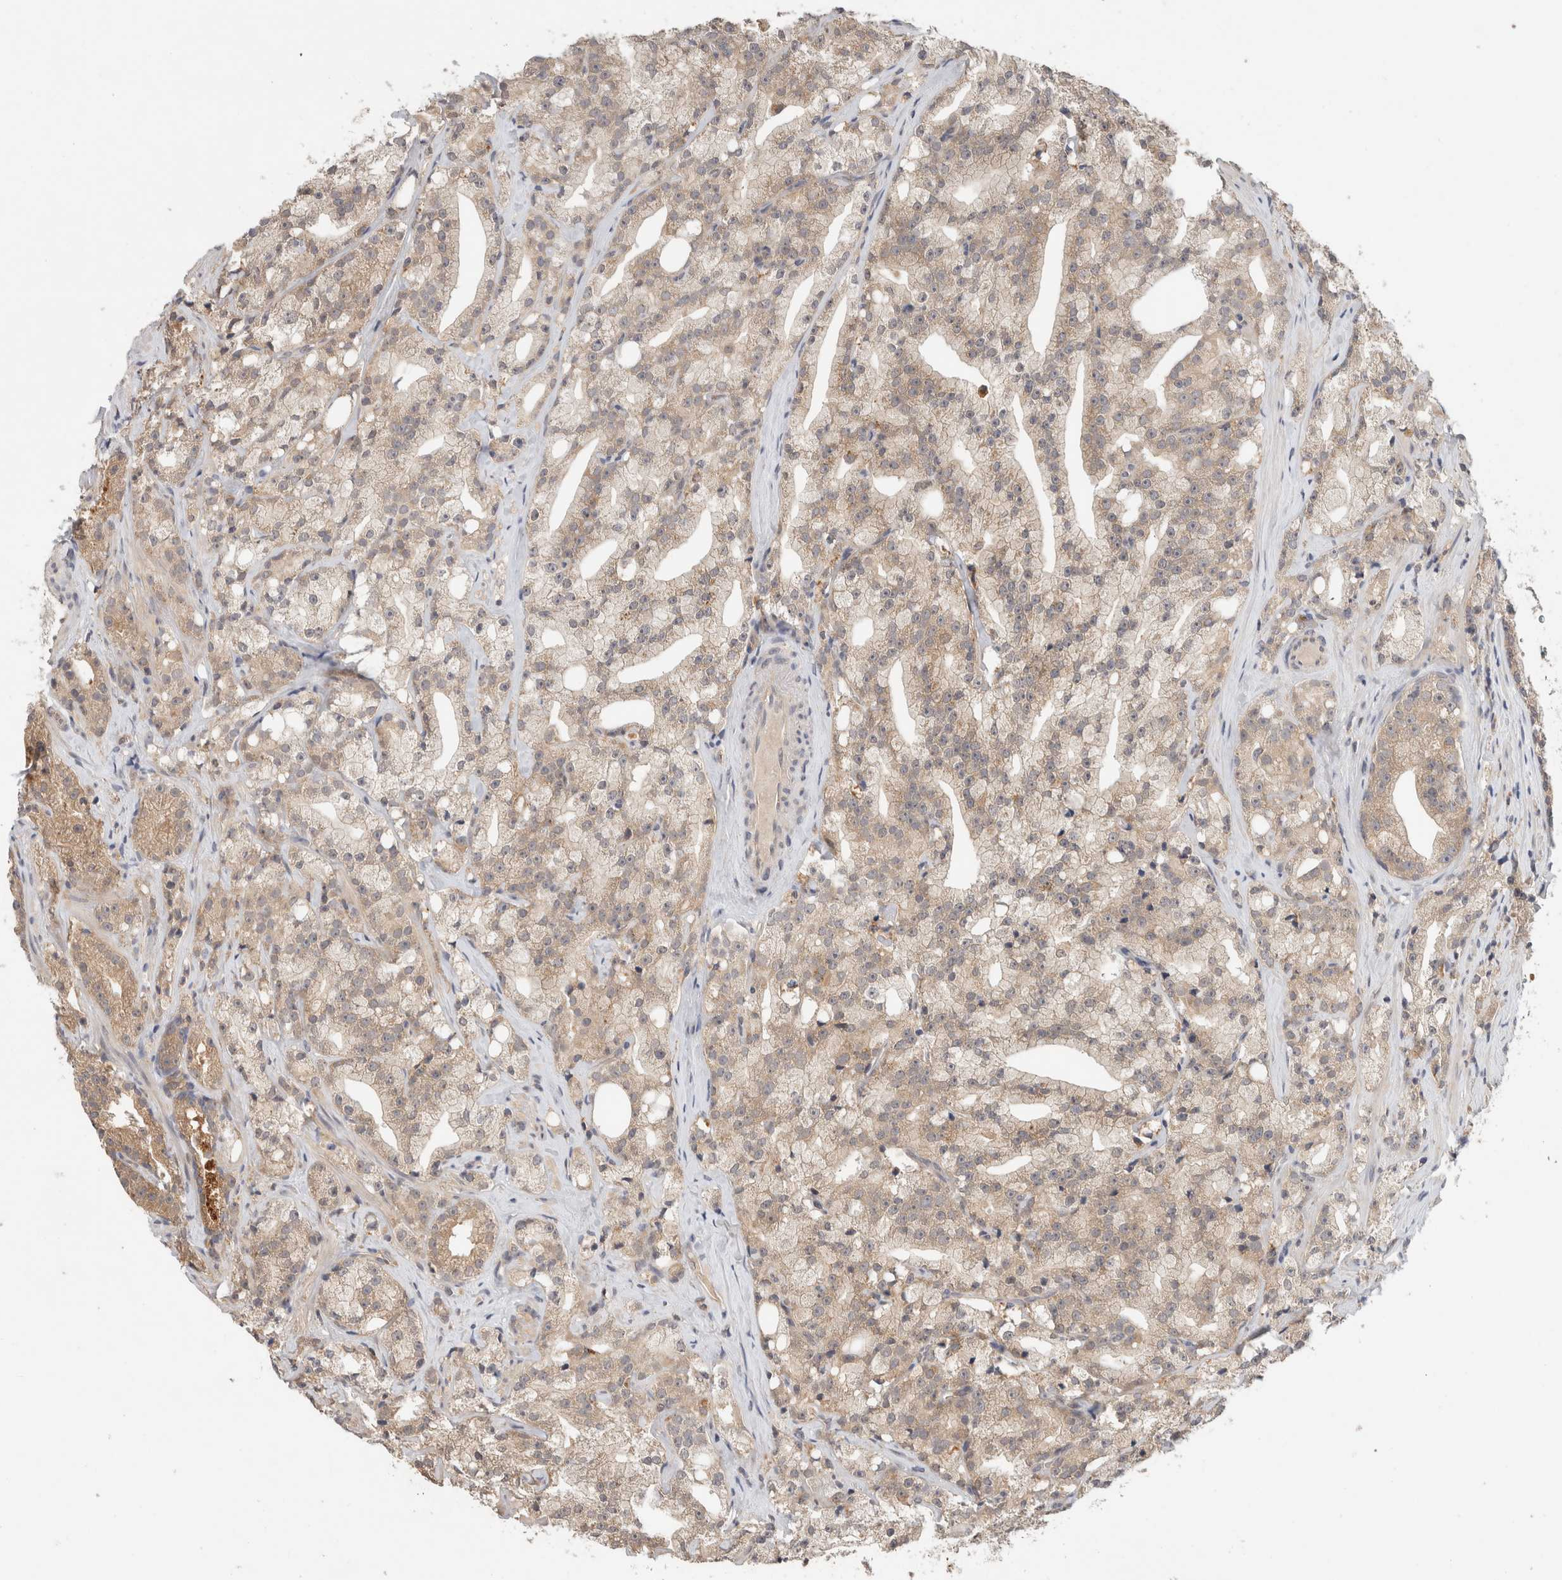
{"staining": {"intensity": "weak", "quantity": "25%-75%", "location": "cytoplasmic/membranous"}, "tissue": "prostate cancer", "cell_type": "Tumor cells", "image_type": "cancer", "snomed": [{"axis": "morphology", "description": "Adenocarcinoma, High grade"}, {"axis": "topography", "description": "Prostate"}], "caption": "Weak cytoplasmic/membranous expression is seen in about 25%-75% of tumor cells in prostate adenocarcinoma (high-grade).", "gene": "SGK1", "patient": {"sex": "male", "age": 64}}